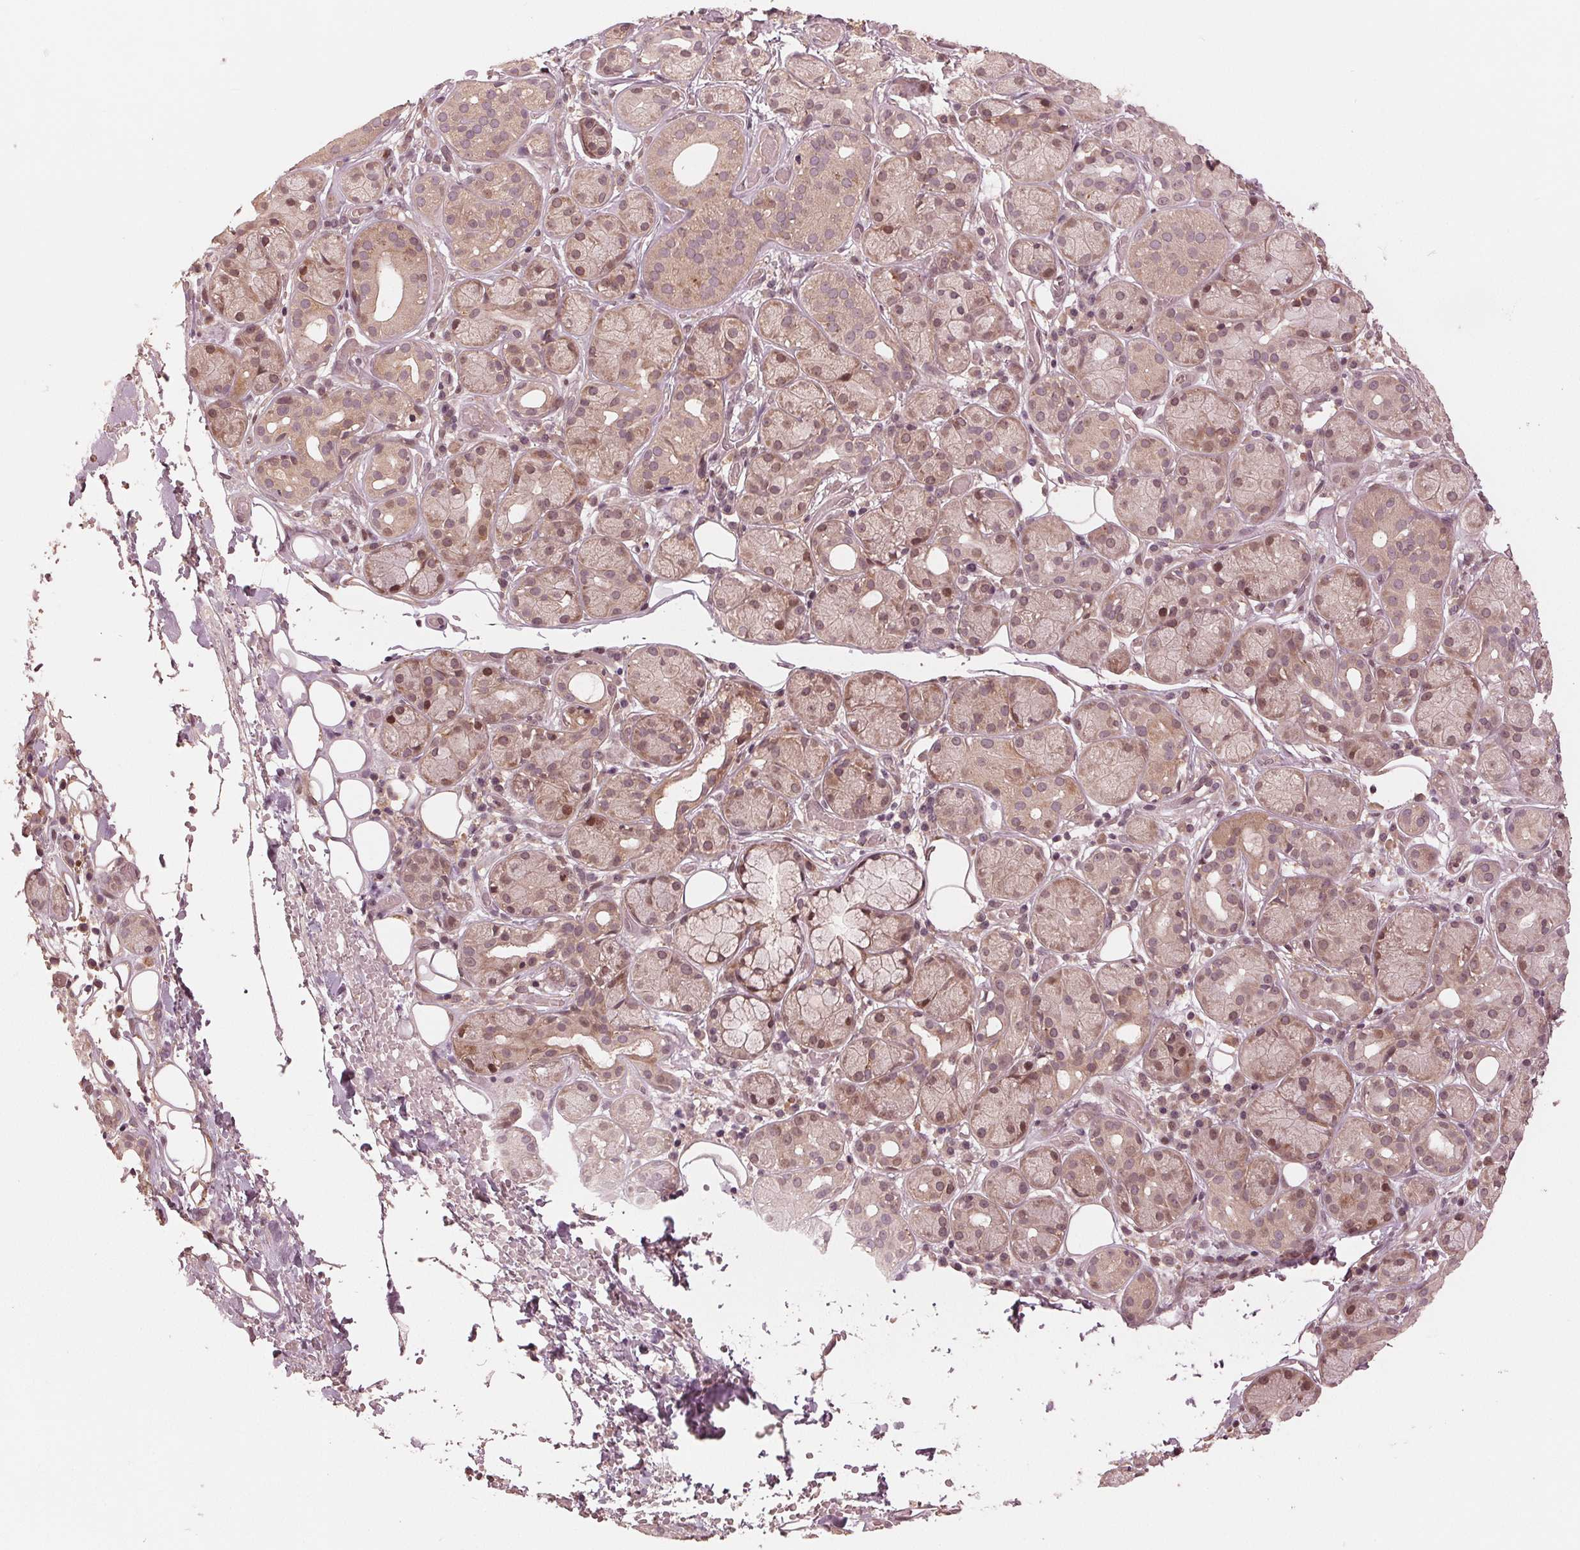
{"staining": {"intensity": "moderate", "quantity": "25%-75%", "location": "nuclear"}, "tissue": "salivary gland", "cell_type": "Glandular cells", "image_type": "normal", "snomed": [{"axis": "morphology", "description": "Normal tissue, NOS"}, {"axis": "topography", "description": "Salivary gland"}, {"axis": "topography", "description": "Peripheral nerve tissue"}], "caption": "A histopathology image of human salivary gland stained for a protein displays moderate nuclear brown staining in glandular cells. Immunohistochemistry (ihc) stains the protein in brown and the nuclei are stained blue.", "gene": "ZNF471", "patient": {"sex": "male", "age": 71}}